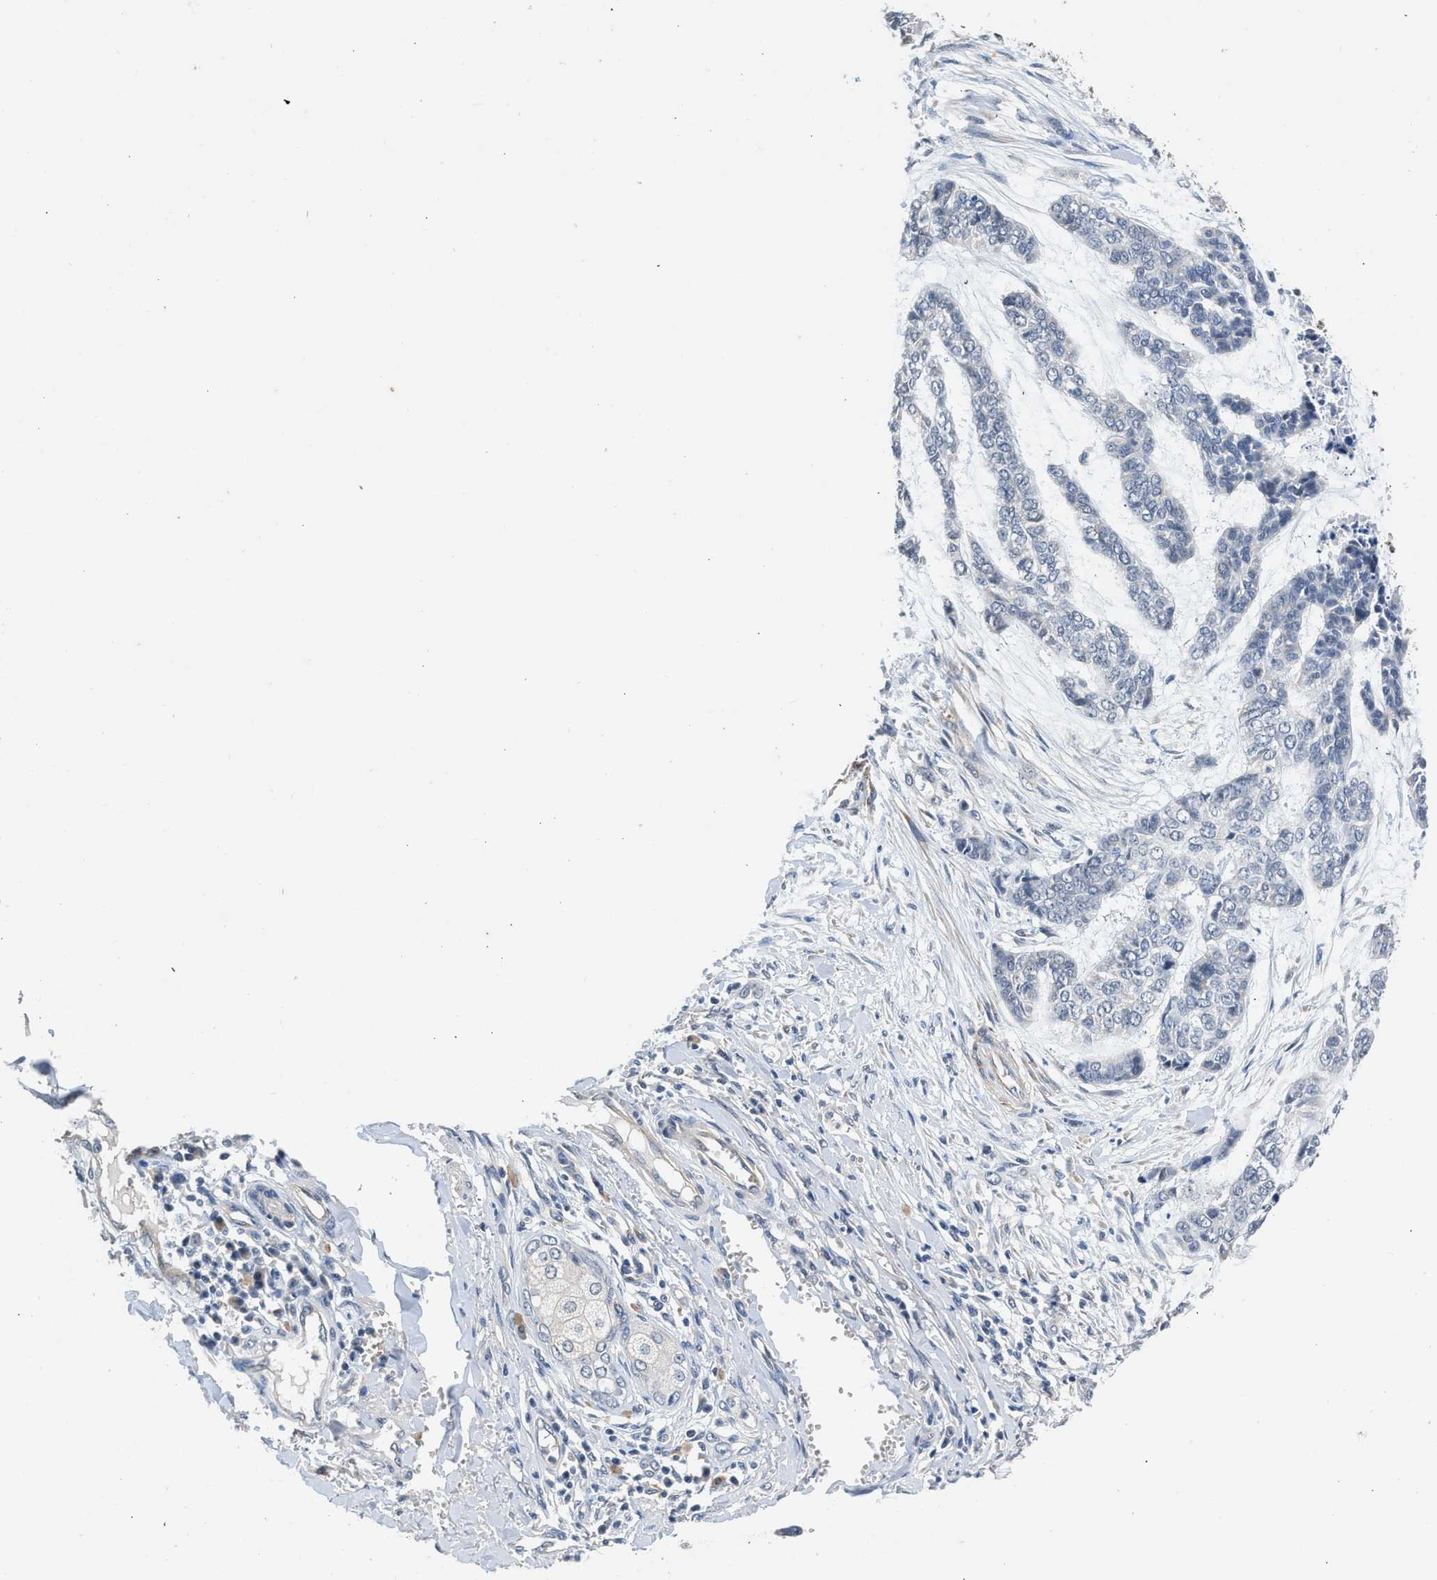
{"staining": {"intensity": "negative", "quantity": "none", "location": "none"}, "tissue": "skin cancer", "cell_type": "Tumor cells", "image_type": "cancer", "snomed": [{"axis": "morphology", "description": "Basal cell carcinoma"}, {"axis": "topography", "description": "Skin"}], "caption": "The histopathology image displays no staining of tumor cells in skin cancer.", "gene": "CSF3R", "patient": {"sex": "female", "age": 64}}